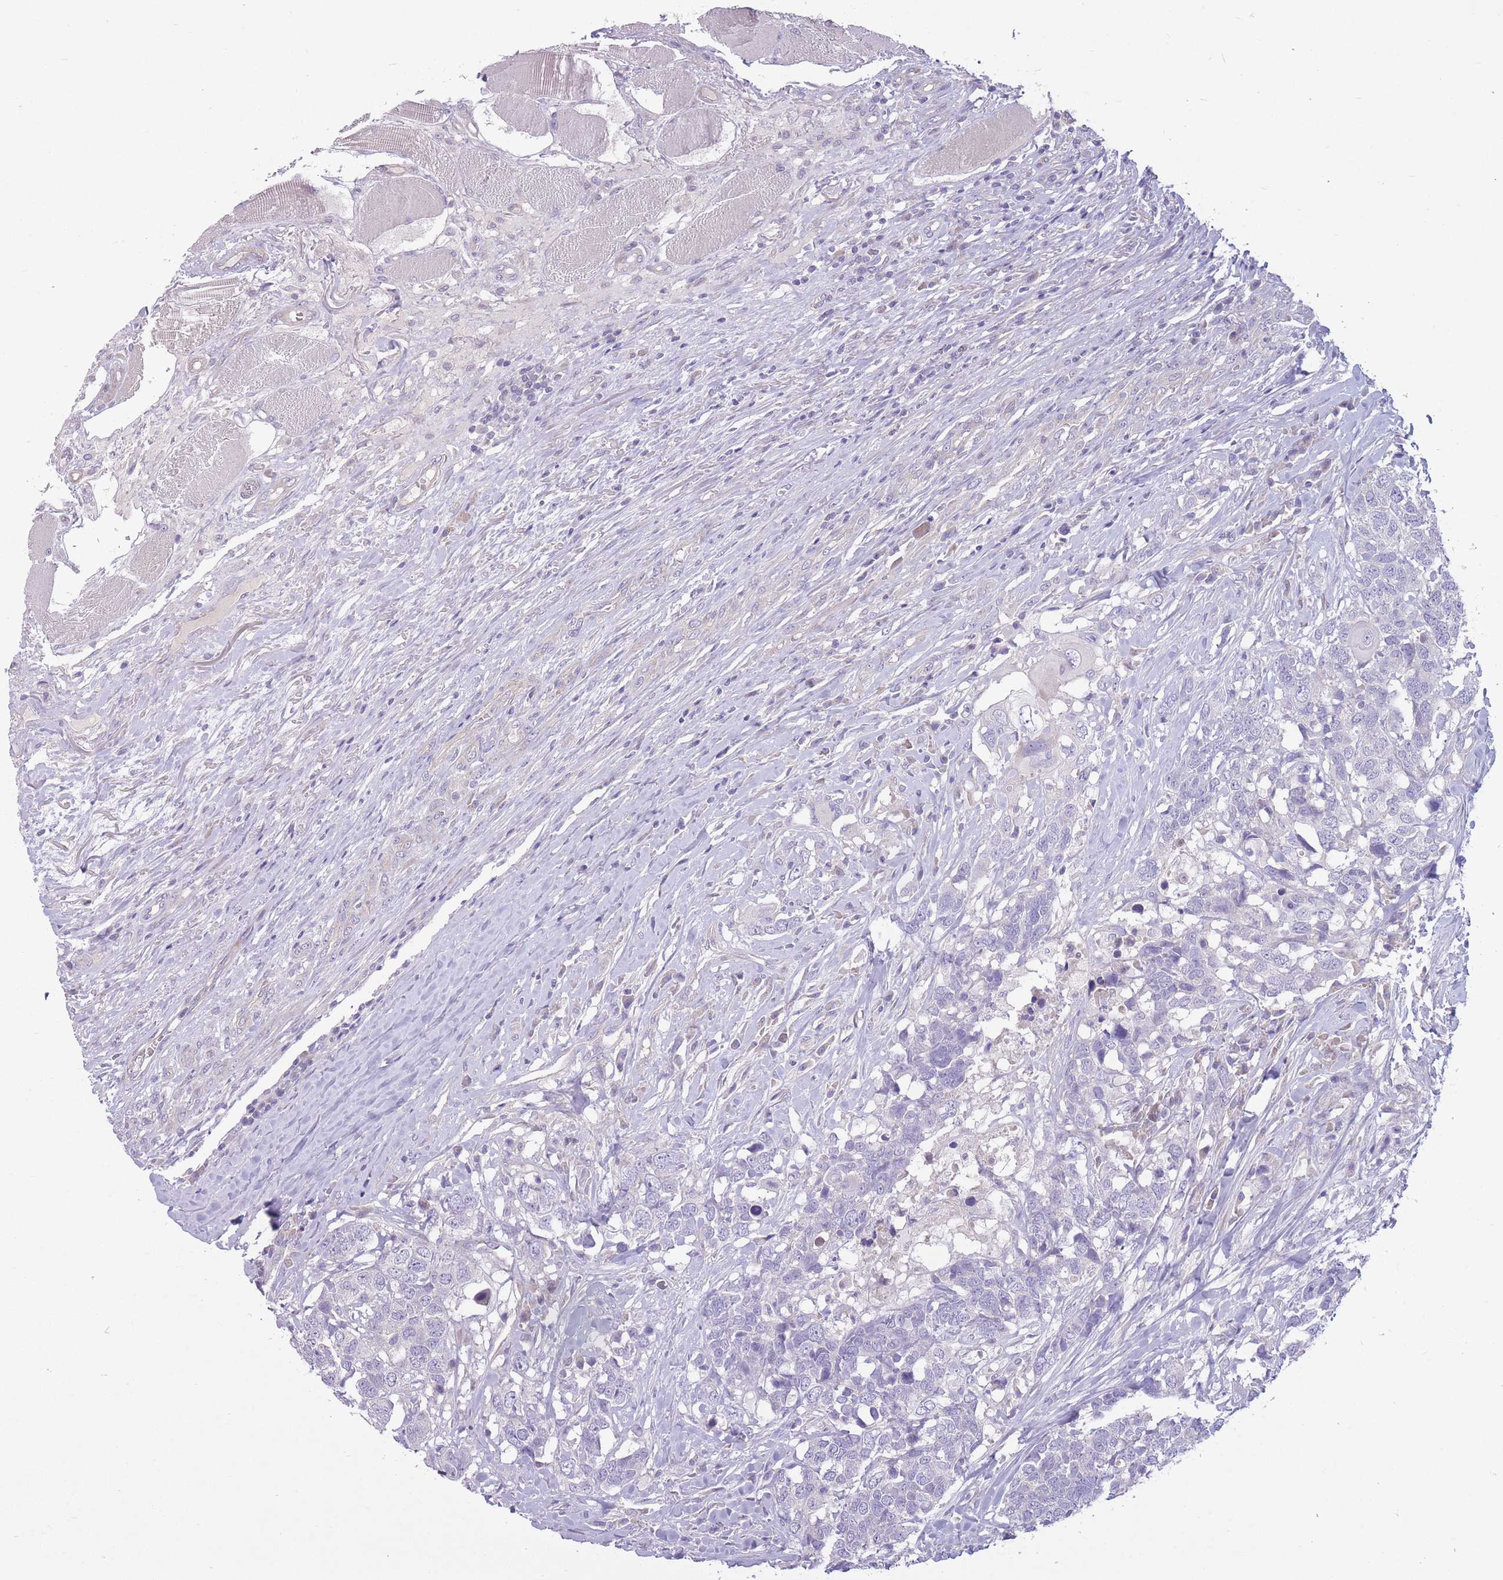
{"staining": {"intensity": "negative", "quantity": "none", "location": "none"}, "tissue": "head and neck cancer", "cell_type": "Tumor cells", "image_type": "cancer", "snomed": [{"axis": "morphology", "description": "Squamous cell carcinoma, NOS"}, {"axis": "topography", "description": "Head-Neck"}], "caption": "Histopathology image shows no significant protein expression in tumor cells of head and neck cancer.", "gene": "PNPLA5", "patient": {"sex": "male", "age": 66}}